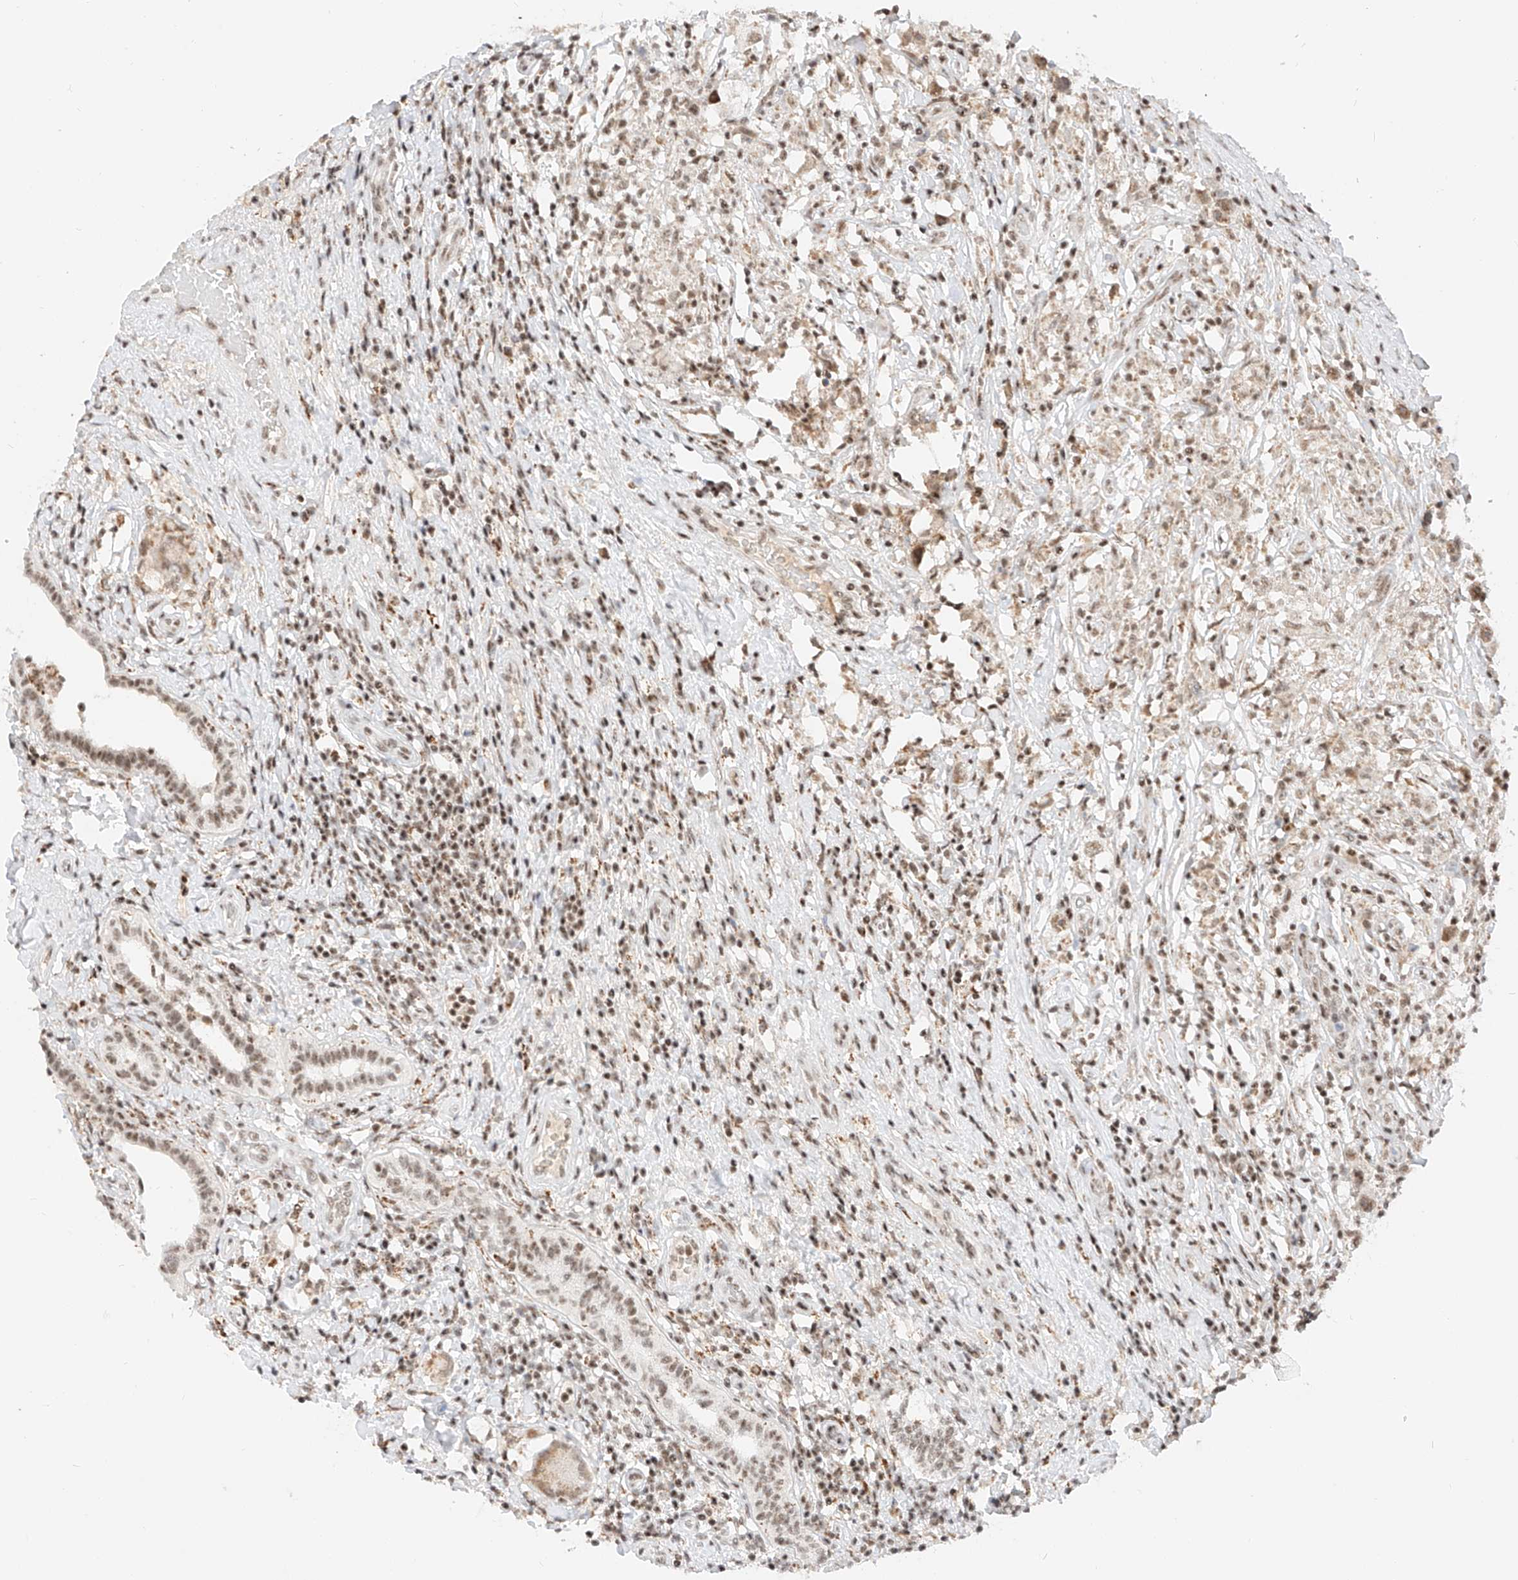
{"staining": {"intensity": "moderate", "quantity": ">75%", "location": "nuclear"}, "tissue": "testis cancer", "cell_type": "Tumor cells", "image_type": "cancer", "snomed": [{"axis": "morphology", "description": "Seminoma, NOS"}, {"axis": "topography", "description": "Testis"}], "caption": "IHC of human seminoma (testis) exhibits medium levels of moderate nuclear positivity in about >75% of tumor cells.", "gene": "NRF1", "patient": {"sex": "male", "age": 49}}